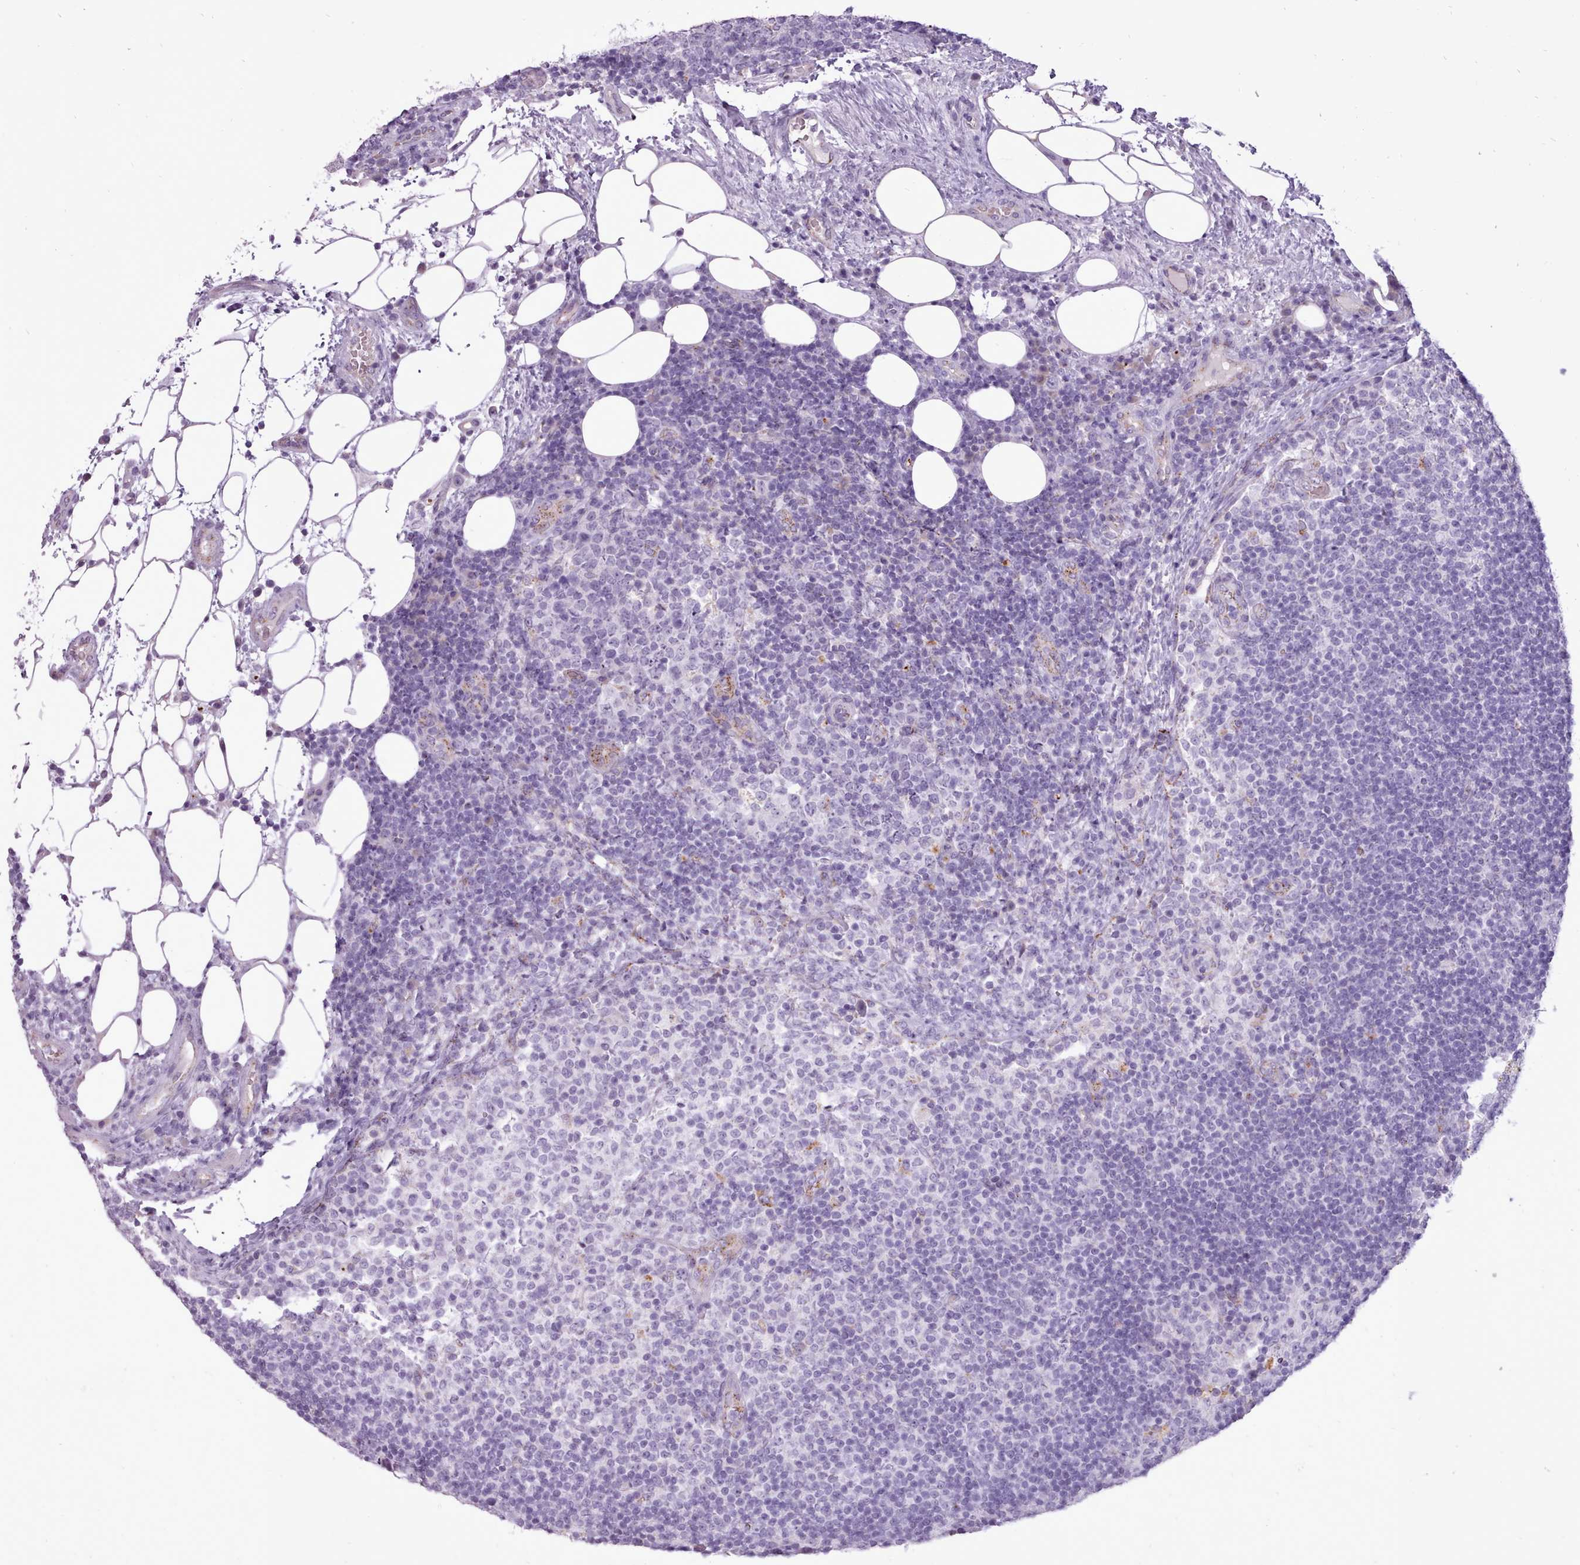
{"staining": {"intensity": "negative", "quantity": "none", "location": "none"}, "tissue": "lymph node", "cell_type": "Germinal center cells", "image_type": "normal", "snomed": [{"axis": "morphology", "description": "Normal tissue, NOS"}, {"axis": "topography", "description": "Lymph node"}], "caption": "Germinal center cells show no significant protein staining in benign lymph node. (Stains: DAB (3,3'-diaminobenzidine) IHC with hematoxylin counter stain, Microscopy: brightfield microscopy at high magnification).", "gene": "ATRAID", "patient": {"sex": "female", "age": 31}}